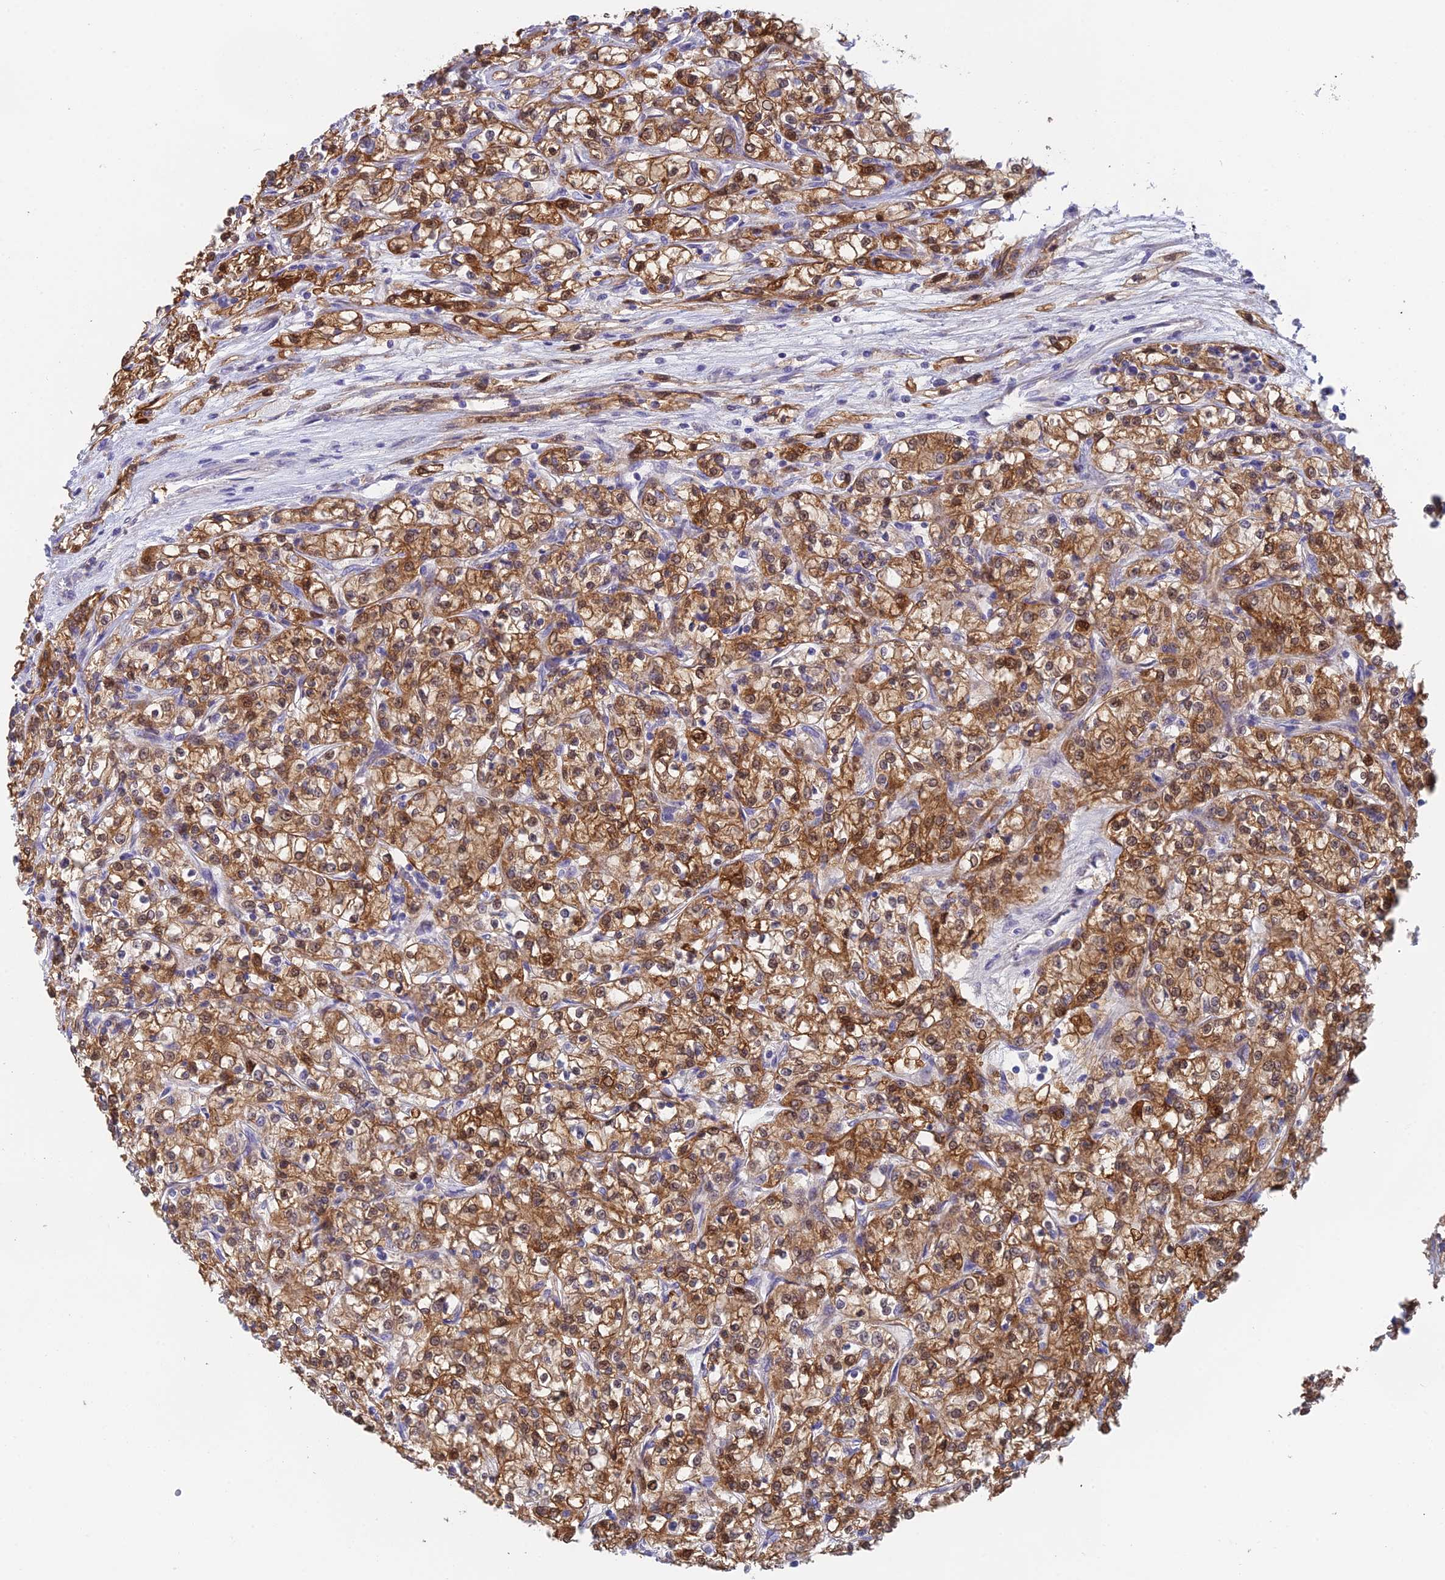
{"staining": {"intensity": "moderate", "quantity": ">75%", "location": "cytoplasmic/membranous,nuclear"}, "tissue": "renal cancer", "cell_type": "Tumor cells", "image_type": "cancer", "snomed": [{"axis": "morphology", "description": "Adenocarcinoma, NOS"}, {"axis": "topography", "description": "Kidney"}], "caption": "Immunohistochemistry micrograph of human renal adenocarcinoma stained for a protein (brown), which displays medium levels of moderate cytoplasmic/membranous and nuclear expression in about >75% of tumor cells.", "gene": "MRPL17", "patient": {"sex": "female", "age": 59}}